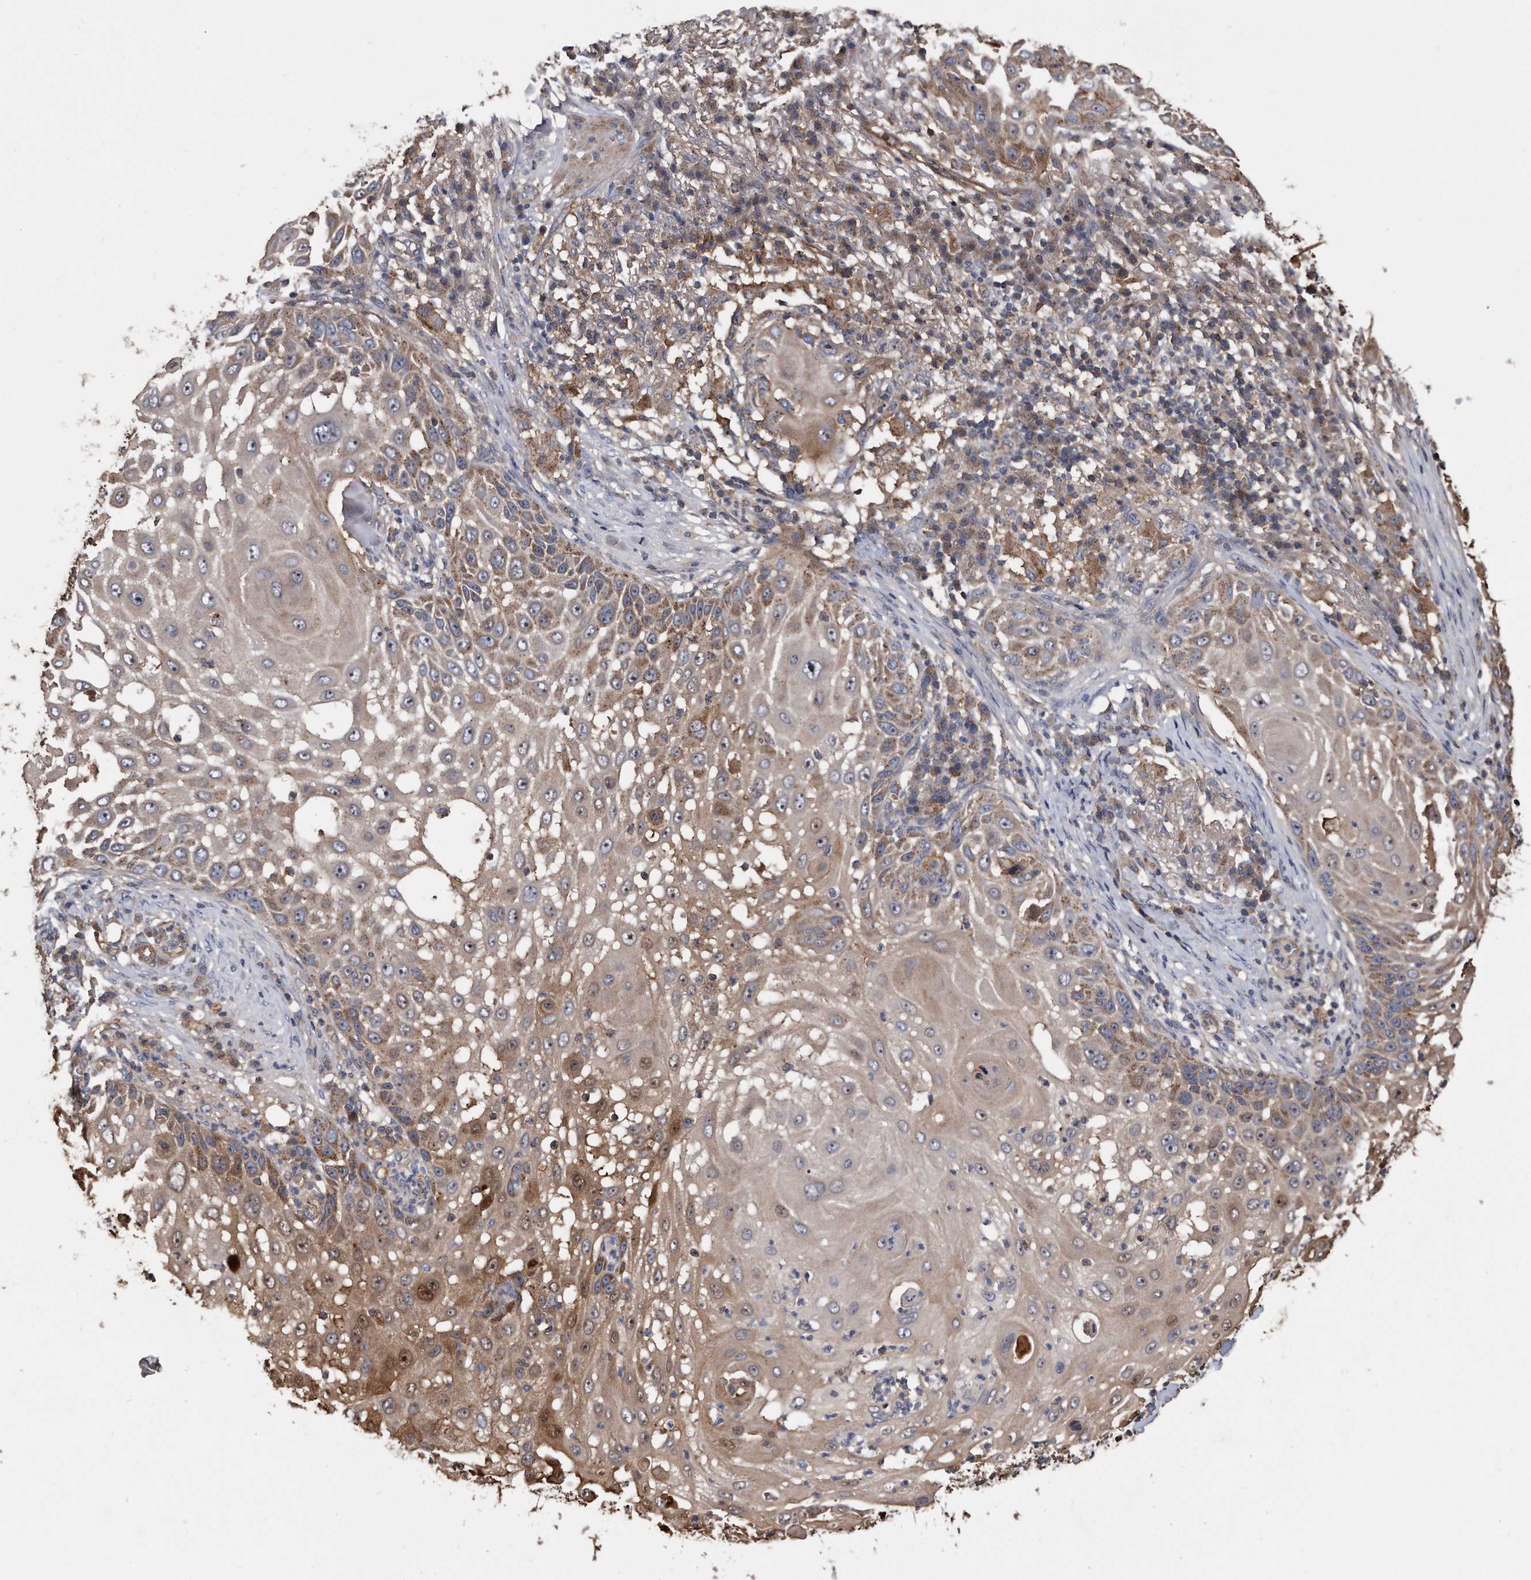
{"staining": {"intensity": "moderate", "quantity": ">75%", "location": "cytoplasmic/membranous"}, "tissue": "skin cancer", "cell_type": "Tumor cells", "image_type": "cancer", "snomed": [{"axis": "morphology", "description": "Squamous cell carcinoma, NOS"}, {"axis": "topography", "description": "Skin"}], "caption": "IHC (DAB (3,3'-diaminobenzidine)) staining of human skin cancer reveals moderate cytoplasmic/membranous protein expression in approximately >75% of tumor cells.", "gene": "KCND3", "patient": {"sex": "female", "age": 44}}